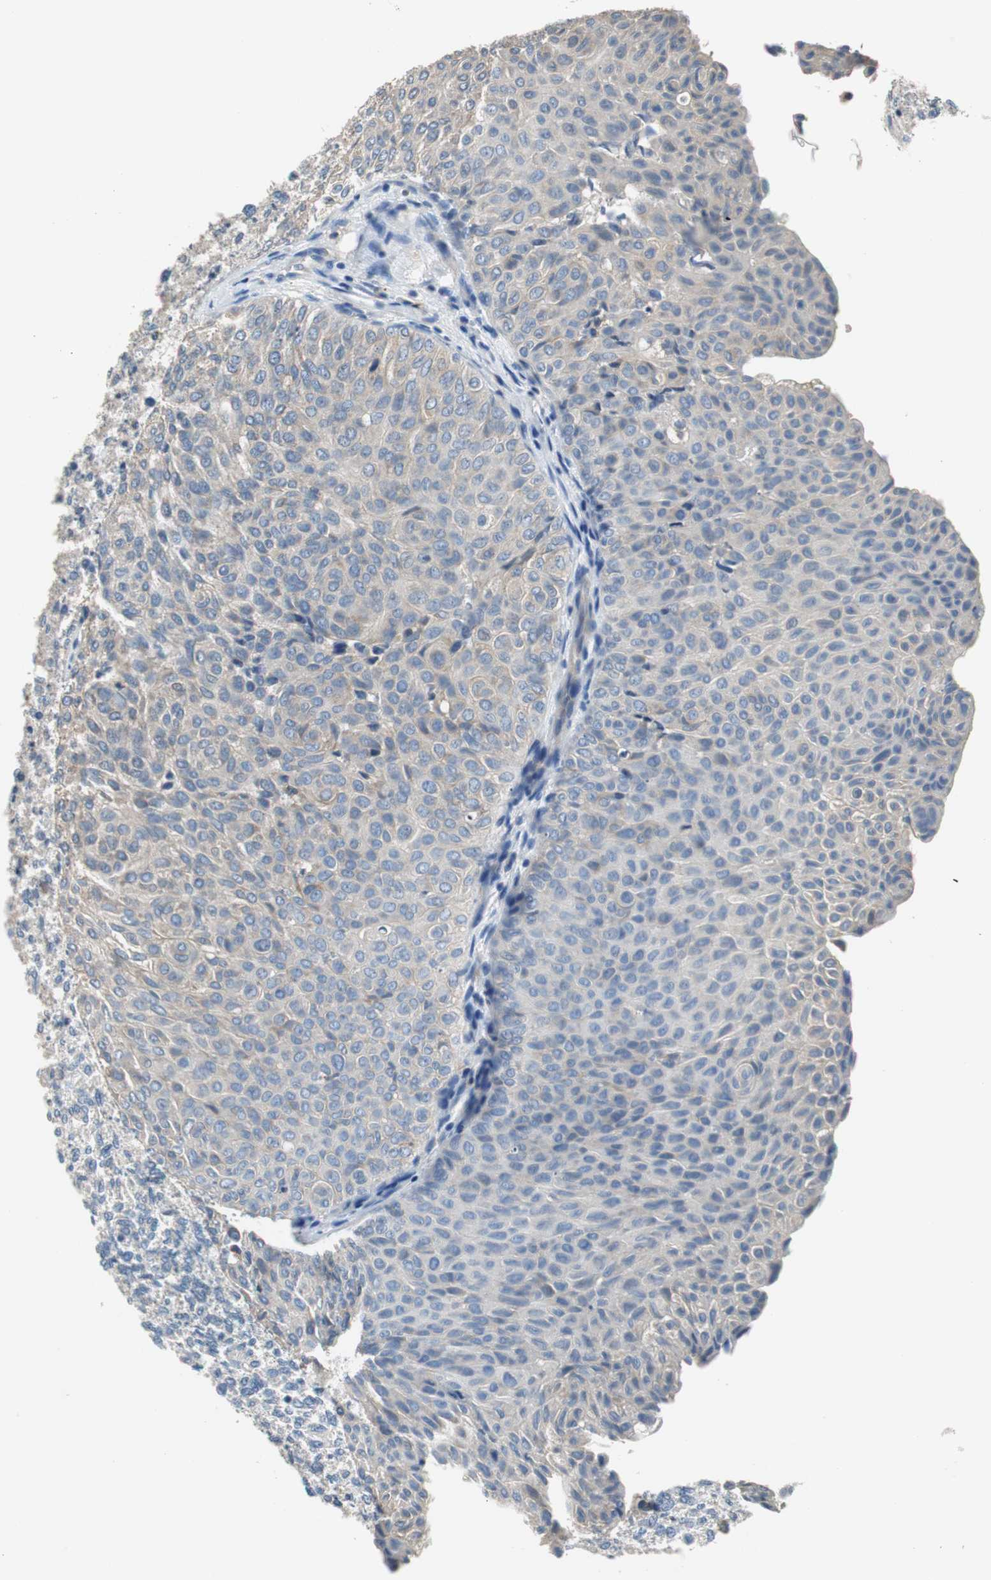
{"staining": {"intensity": "weak", "quantity": "<25%", "location": "cytoplasmic/membranous"}, "tissue": "urothelial cancer", "cell_type": "Tumor cells", "image_type": "cancer", "snomed": [{"axis": "morphology", "description": "Urothelial carcinoma, Low grade"}, {"axis": "topography", "description": "Urinary bladder"}], "caption": "This is a micrograph of immunohistochemistry (IHC) staining of urothelial cancer, which shows no staining in tumor cells. (Stains: DAB (3,3'-diaminobenzidine) immunohistochemistry (IHC) with hematoxylin counter stain, Microscopy: brightfield microscopy at high magnification).", "gene": "PRKCA", "patient": {"sex": "male", "age": 78}}